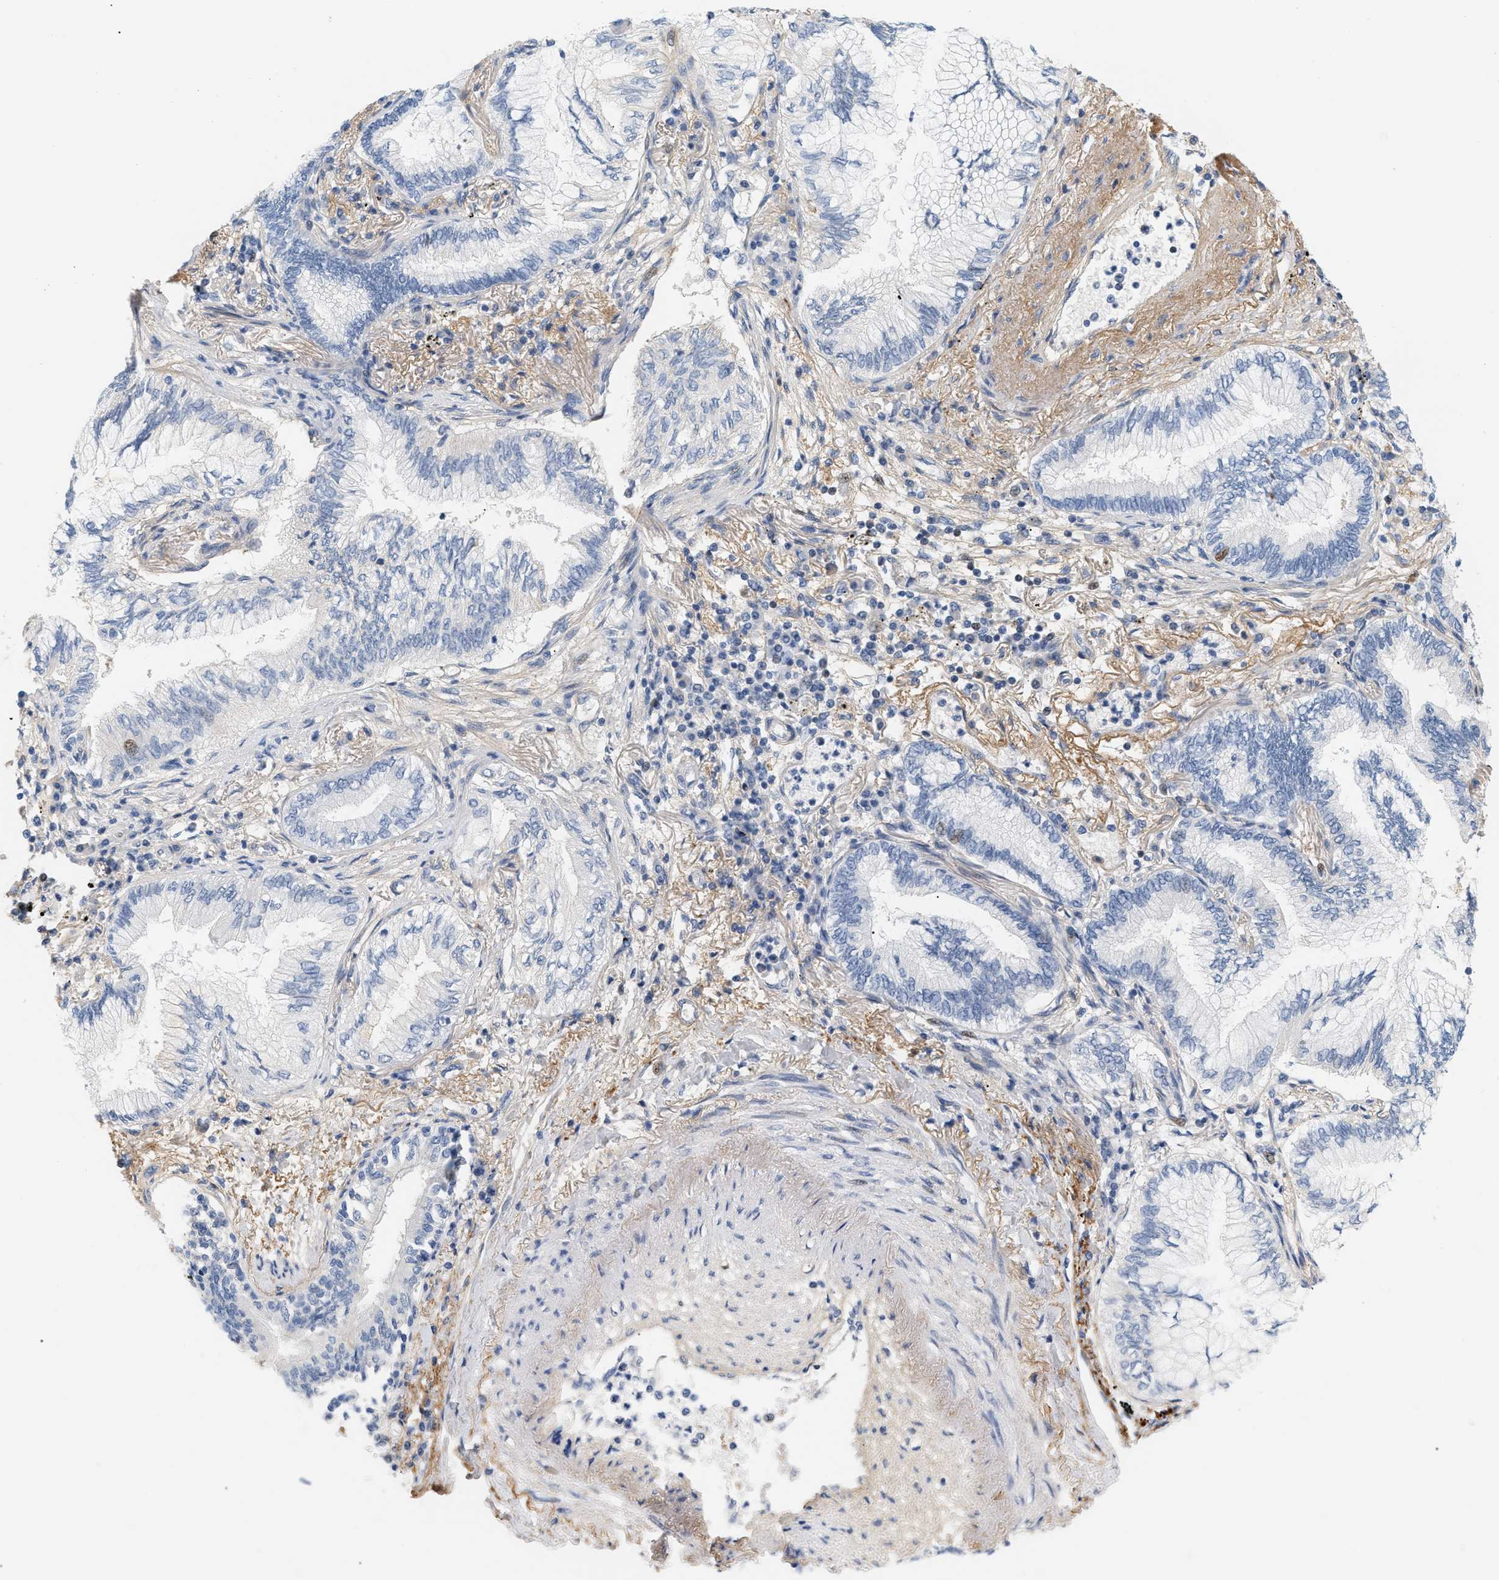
{"staining": {"intensity": "negative", "quantity": "none", "location": "none"}, "tissue": "lung cancer", "cell_type": "Tumor cells", "image_type": "cancer", "snomed": [{"axis": "morphology", "description": "Normal tissue, NOS"}, {"axis": "morphology", "description": "Adenocarcinoma, NOS"}, {"axis": "topography", "description": "Bronchus"}, {"axis": "topography", "description": "Lung"}], "caption": "This histopathology image is of lung cancer stained with IHC to label a protein in brown with the nuclei are counter-stained blue. There is no positivity in tumor cells.", "gene": "CFH", "patient": {"sex": "female", "age": 70}}